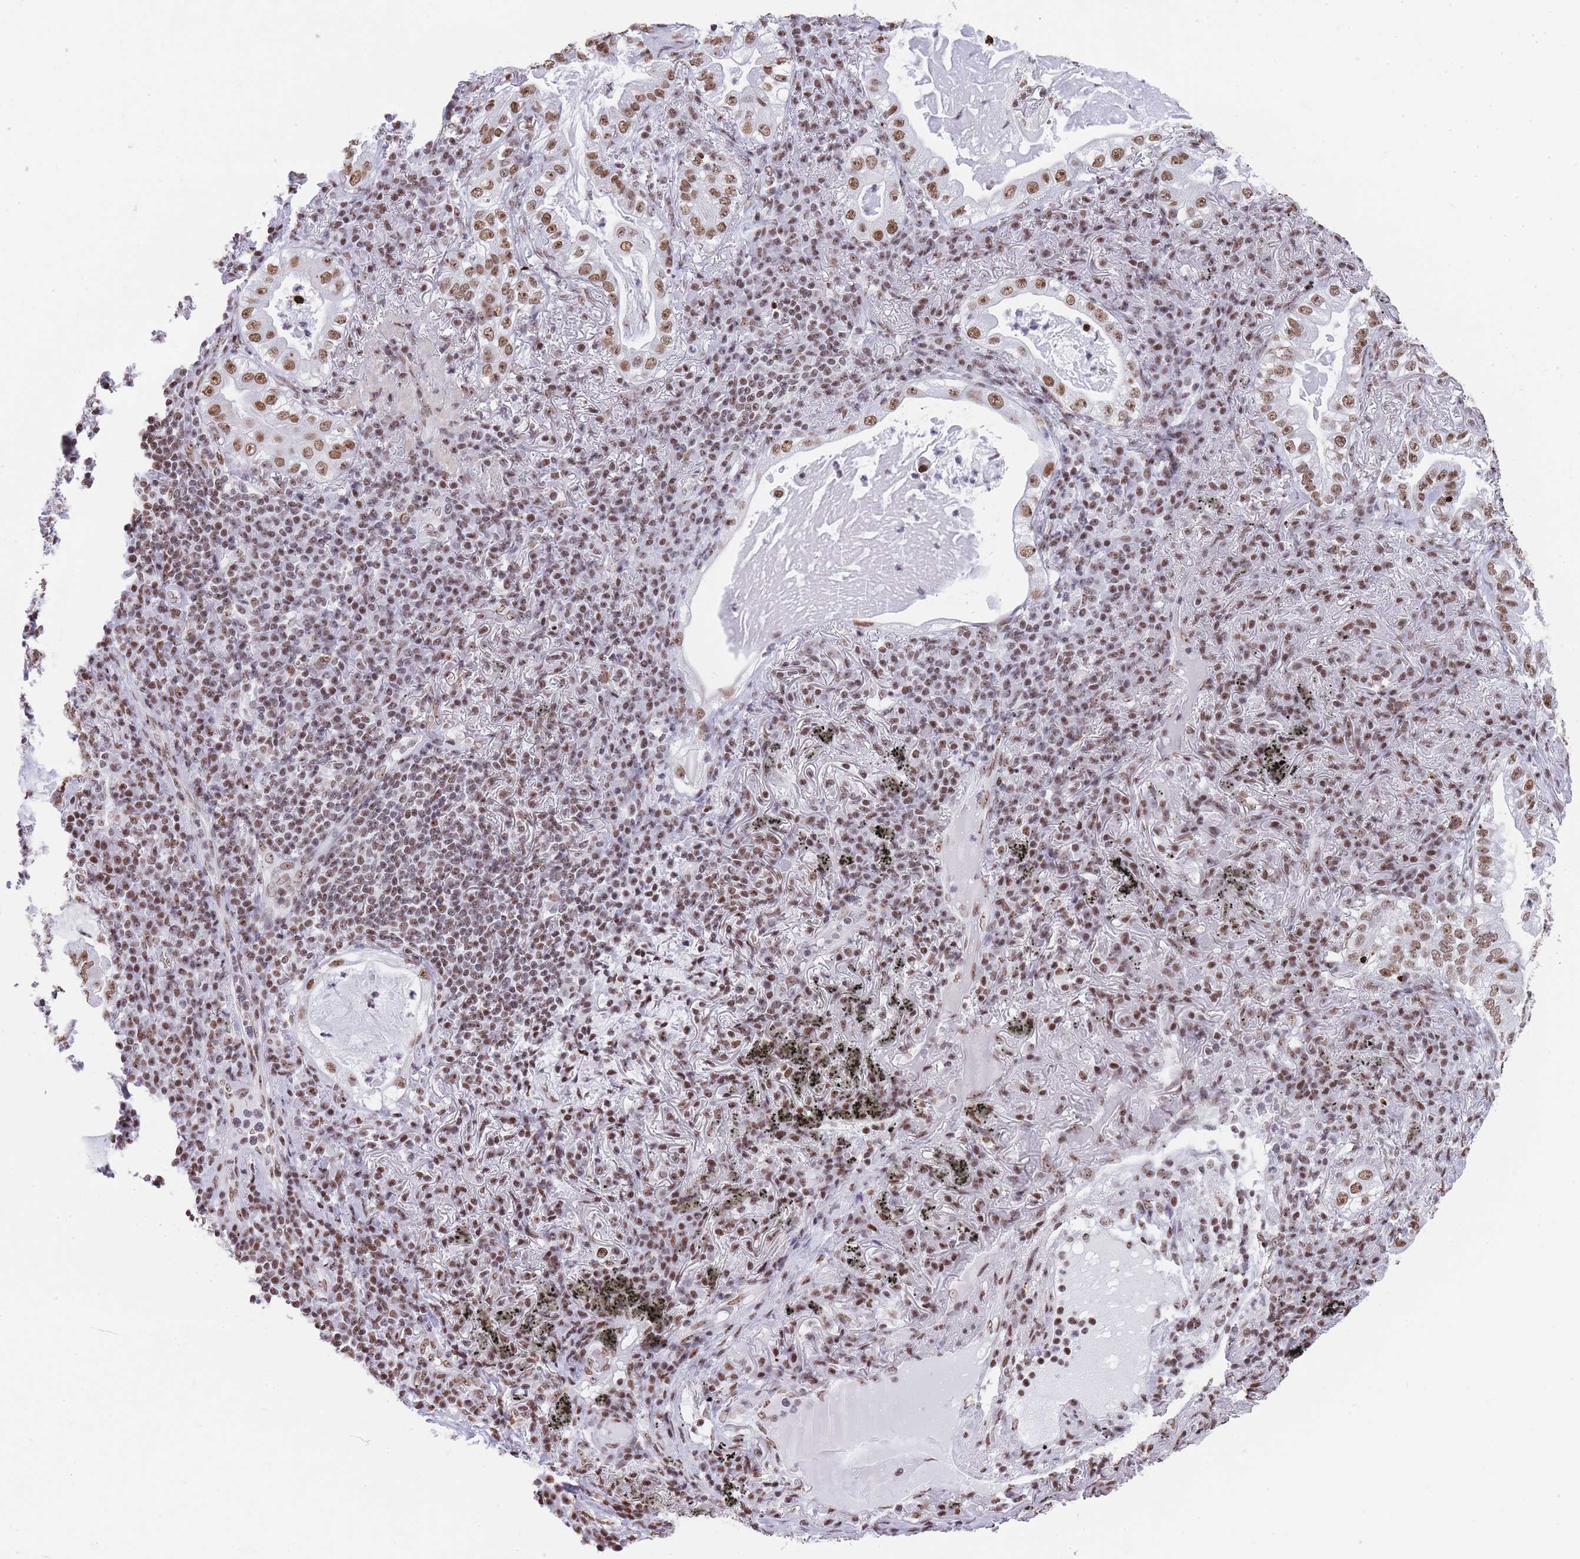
{"staining": {"intensity": "moderate", "quantity": ">75%", "location": "nuclear"}, "tissue": "lung cancer", "cell_type": "Tumor cells", "image_type": "cancer", "snomed": [{"axis": "morphology", "description": "Adenocarcinoma, NOS"}, {"axis": "topography", "description": "Lung"}], "caption": "Brown immunohistochemical staining in adenocarcinoma (lung) reveals moderate nuclear staining in approximately >75% of tumor cells. The staining is performed using DAB brown chromogen to label protein expression. The nuclei are counter-stained blue using hematoxylin.", "gene": "EVC2", "patient": {"sex": "female", "age": 73}}